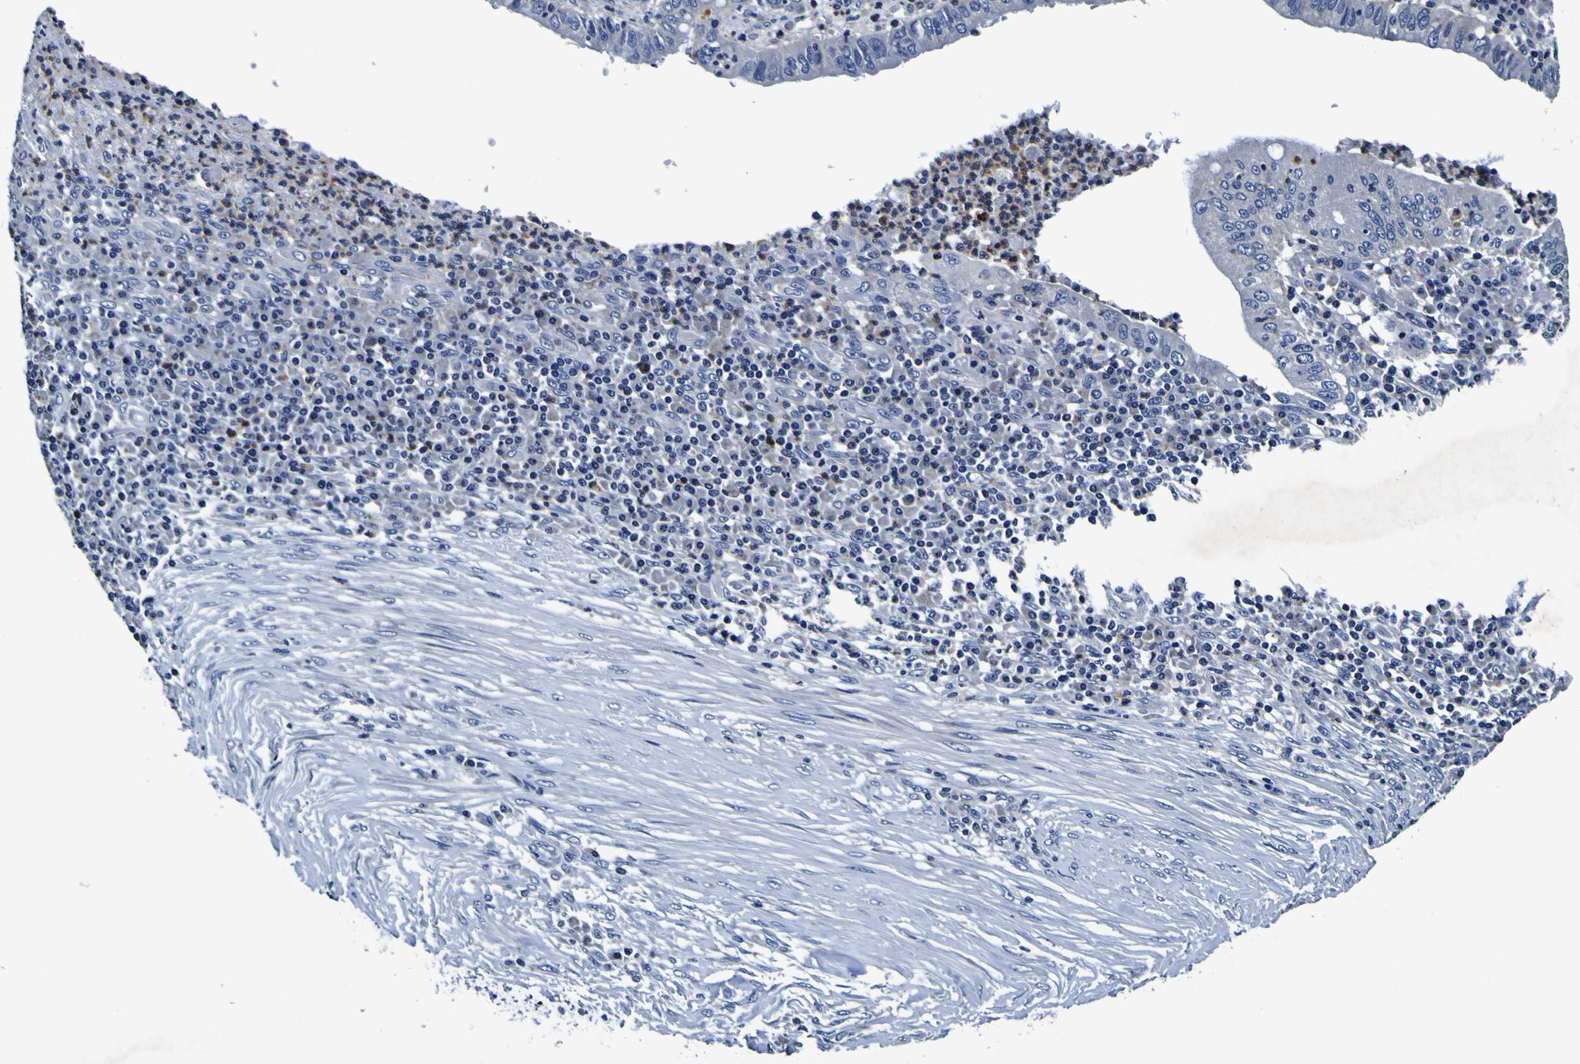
{"staining": {"intensity": "negative", "quantity": "none", "location": "none"}, "tissue": "stomach cancer", "cell_type": "Tumor cells", "image_type": "cancer", "snomed": [{"axis": "morphology", "description": "Normal tissue, NOS"}, {"axis": "morphology", "description": "Adenocarcinoma, NOS"}, {"axis": "topography", "description": "Esophagus"}, {"axis": "topography", "description": "Stomach, upper"}, {"axis": "topography", "description": "Peripheral nerve tissue"}], "caption": "The image displays no significant staining in tumor cells of adenocarcinoma (stomach).", "gene": "PANK4", "patient": {"sex": "male", "age": 62}}